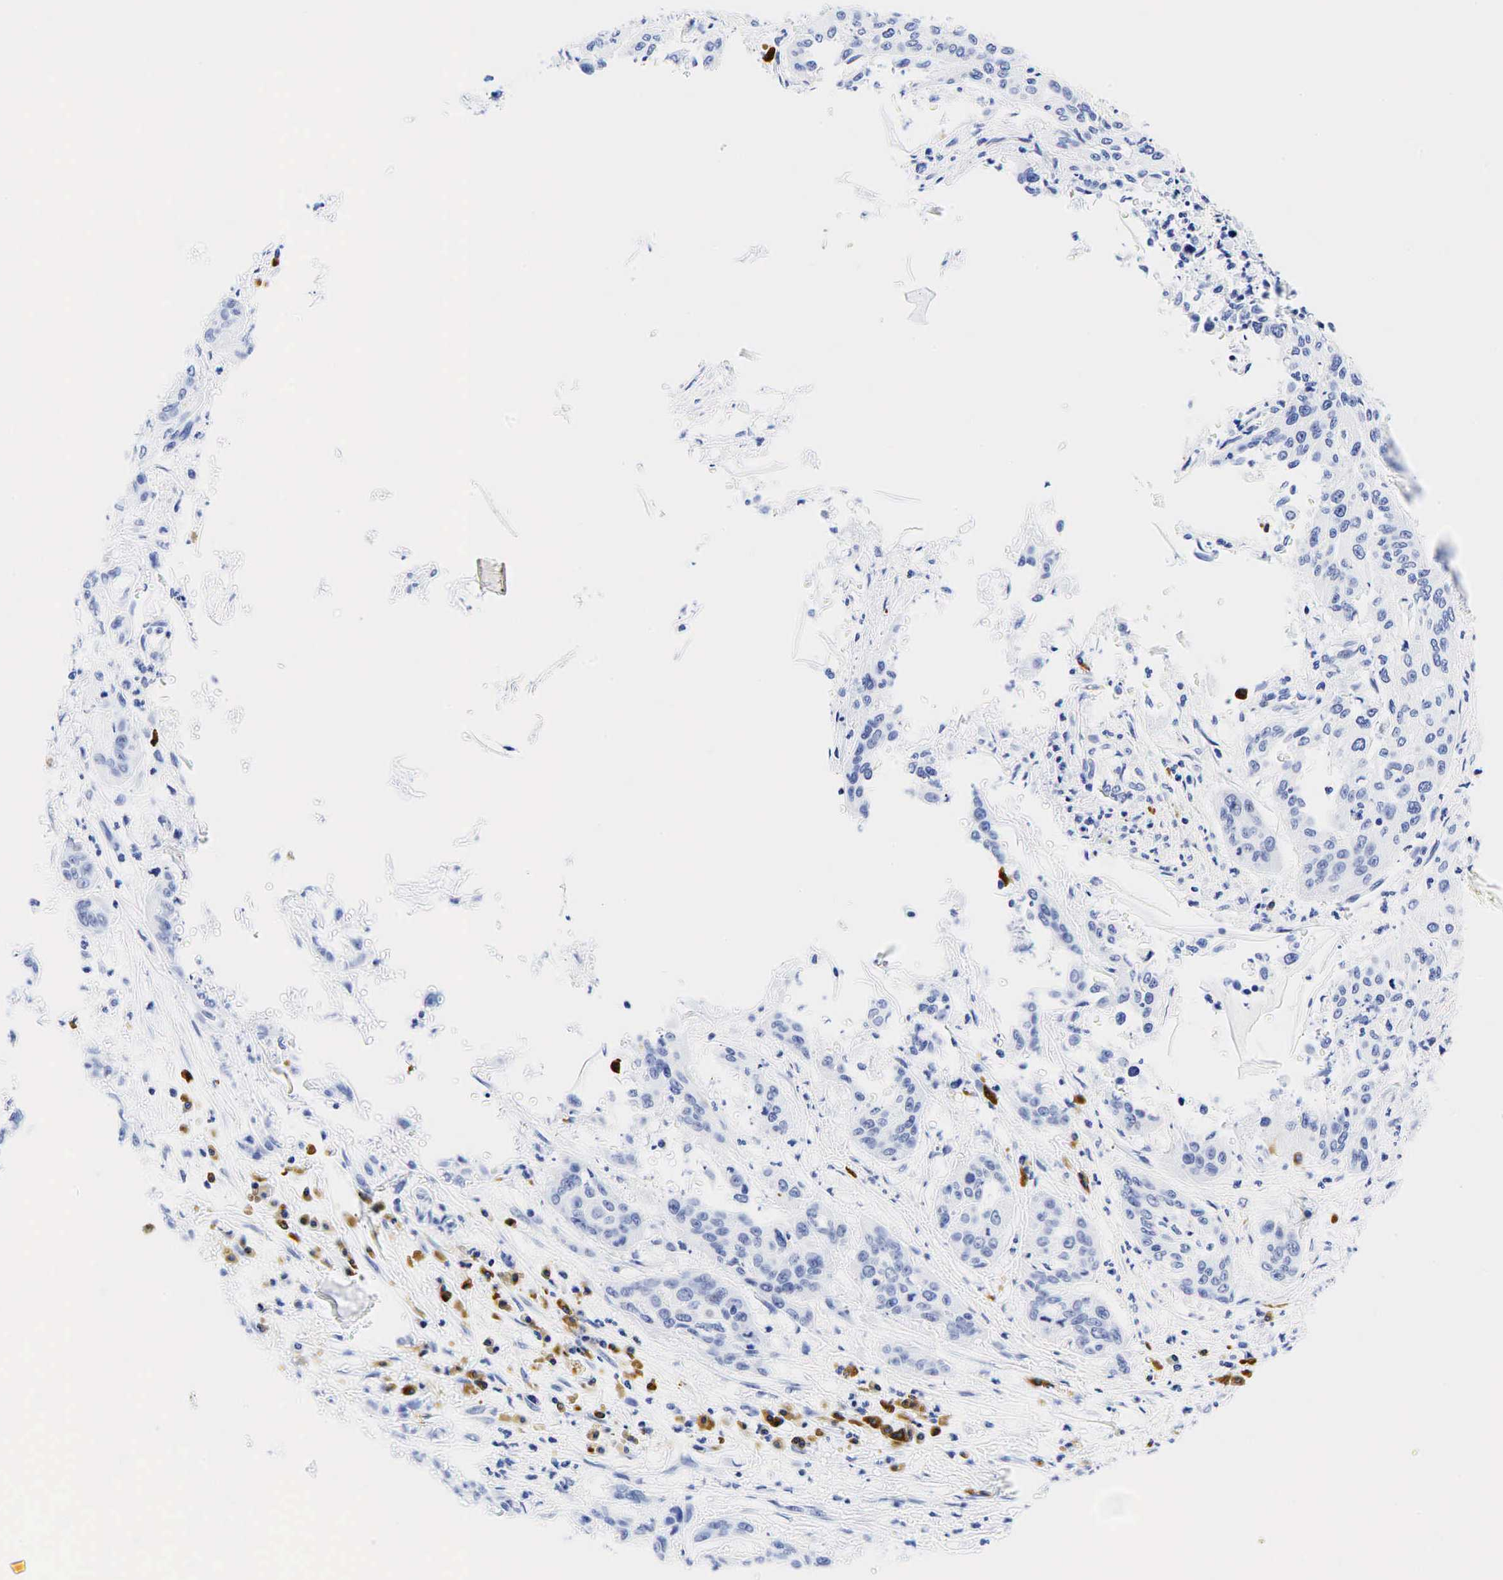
{"staining": {"intensity": "negative", "quantity": "none", "location": "none"}, "tissue": "cervical cancer", "cell_type": "Tumor cells", "image_type": "cancer", "snomed": [{"axis": "morphology", "description": "Squamous cell carcinoma, NOS"}, {"axis": "topography", "description": "Cervix"}], "caption": "A high-resolution photomicrograph shows immunohistochemistry staining of cervical cancer, which exhibits no significant staining in tumor cells.", "gene": "CD79A", "patient": {"sex": "female", "age": 41}}